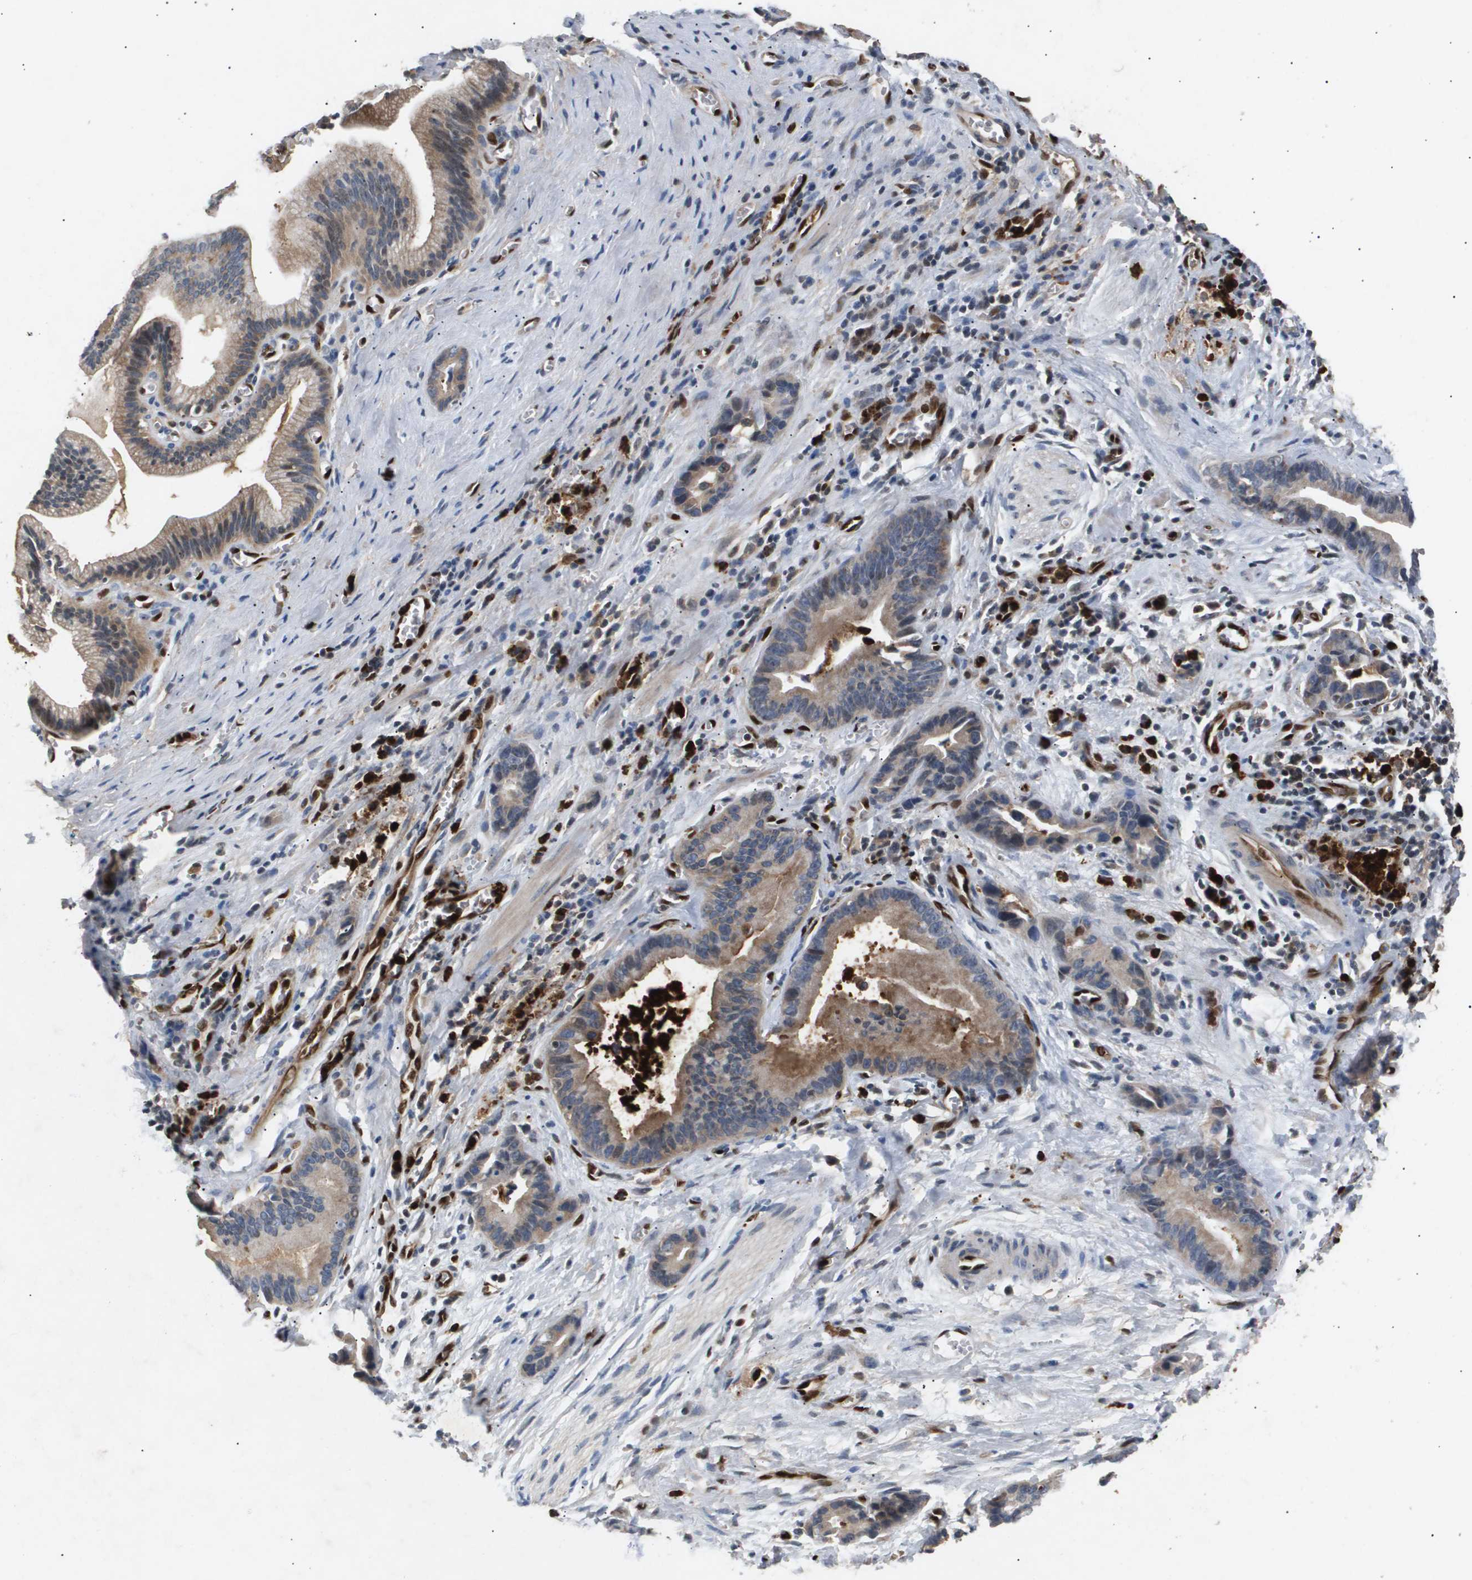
{"staining": {"intensity": "weak", "quantity": "25%-75%", "location": "cytoplasmic/membranous"}, "tissue": "liver cancer", "cell_type": "Tumor cells", "image_type": "cancer", "snomed": [{"axis": "morphology", "description": "Cholangiocarcinoma"}, {"axis": "topography", "description": "Liver"}], "caption": "Tumor cells exhibit low levels of weak cytoplasmic/membranous expression in about 25%-75% of cells in human liver cholangiocarcinoma.", "gene": "ERG", "patient": {"sex": "female", "age": 55}}